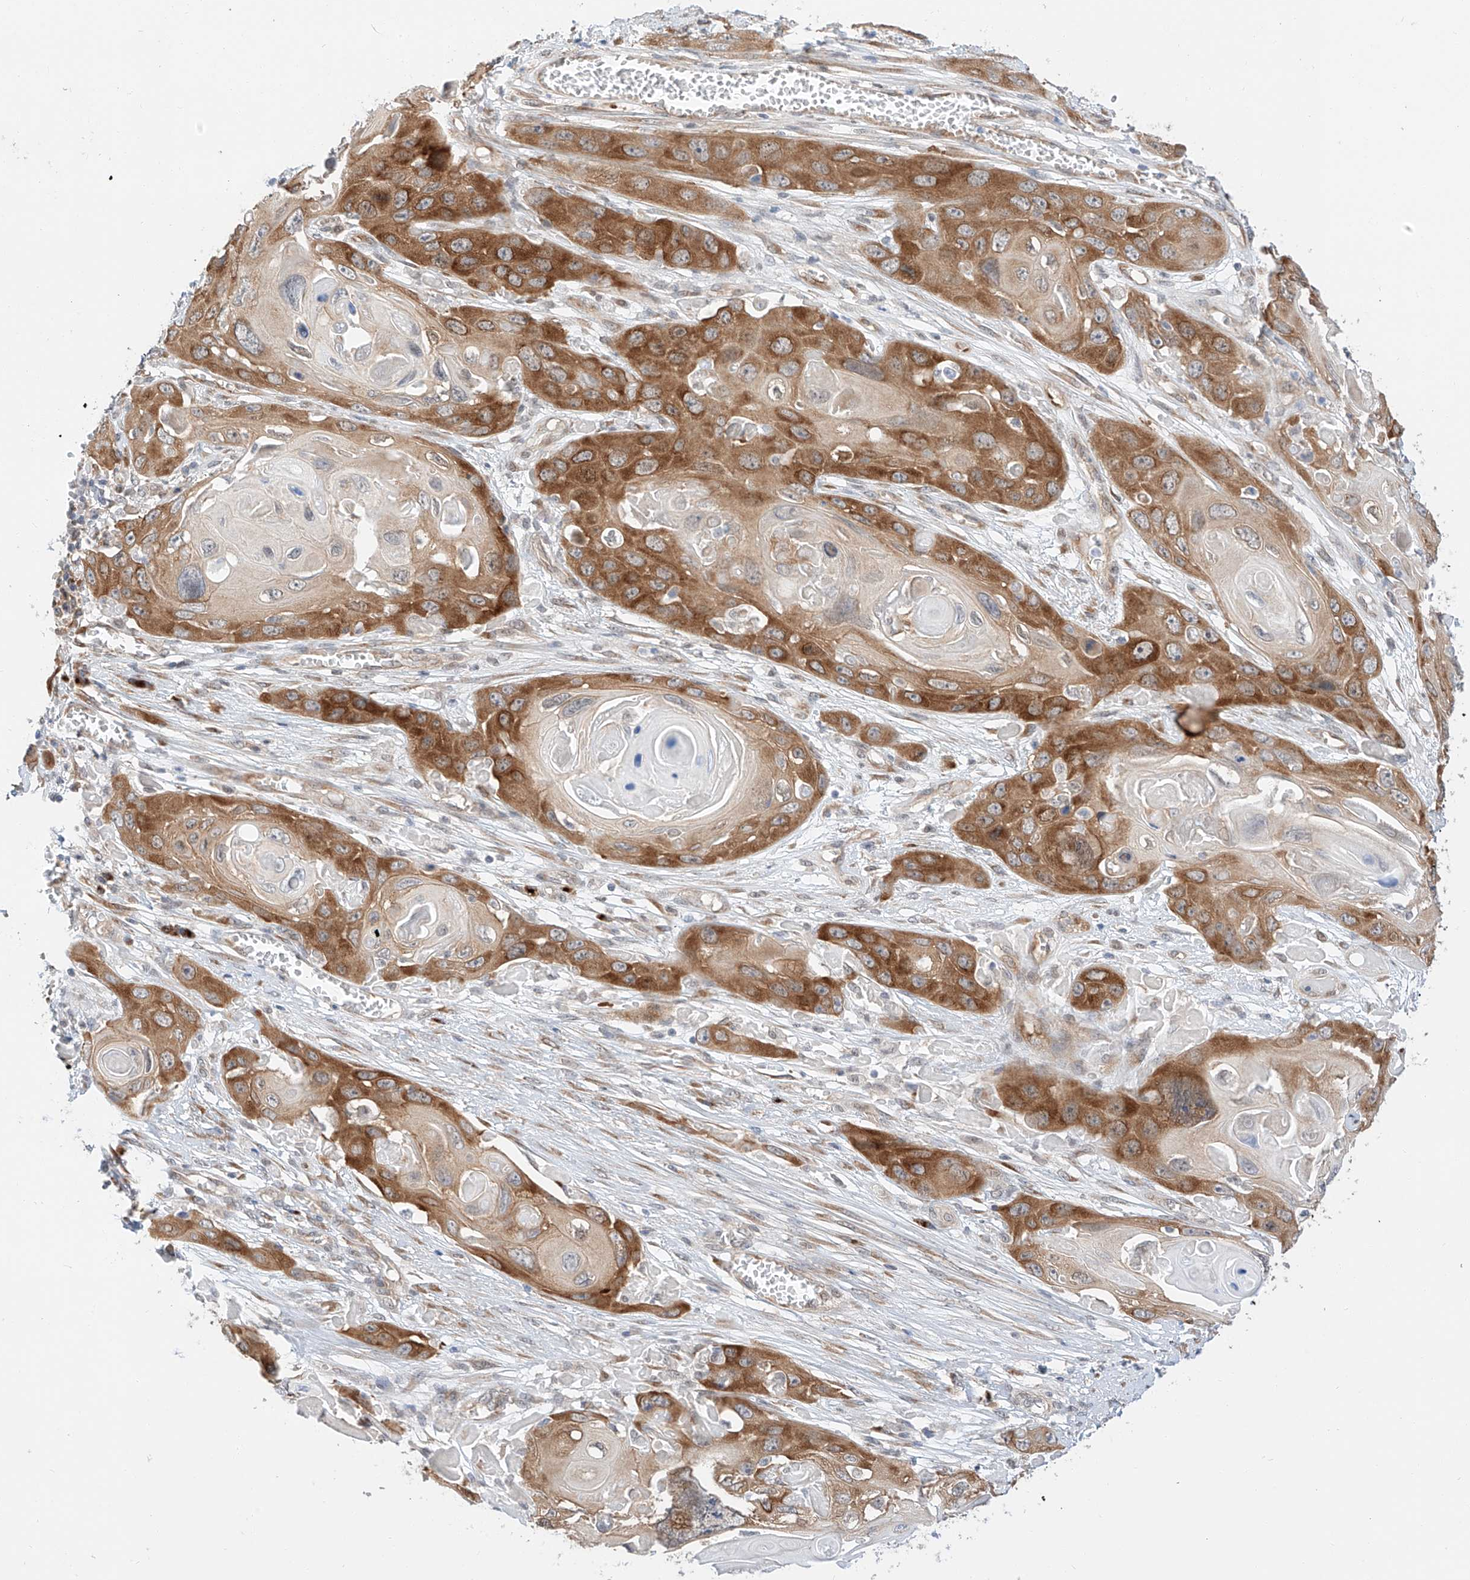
{"staining": {"intensity": "moderate", "quantity": ">75%", "location": "cytoplasmic/membranous"}, "tissue": "skin cancer", "cell_type": "Tumor cells", "image_type": "cancer", "snomed": [{"axis": "morphology", "description": "Squamous cell carcinoma, NOS"}, {"axis": "topography", "description": "Skin"}], "caption": "A micrograph of human skin squamous cell carcinoma stained for a protein shows moderate cytoplasmic/membranous brown staining in tumor cells.", "gene": "CARMIL1", "patient": {"sex": "male", "age": 55}}